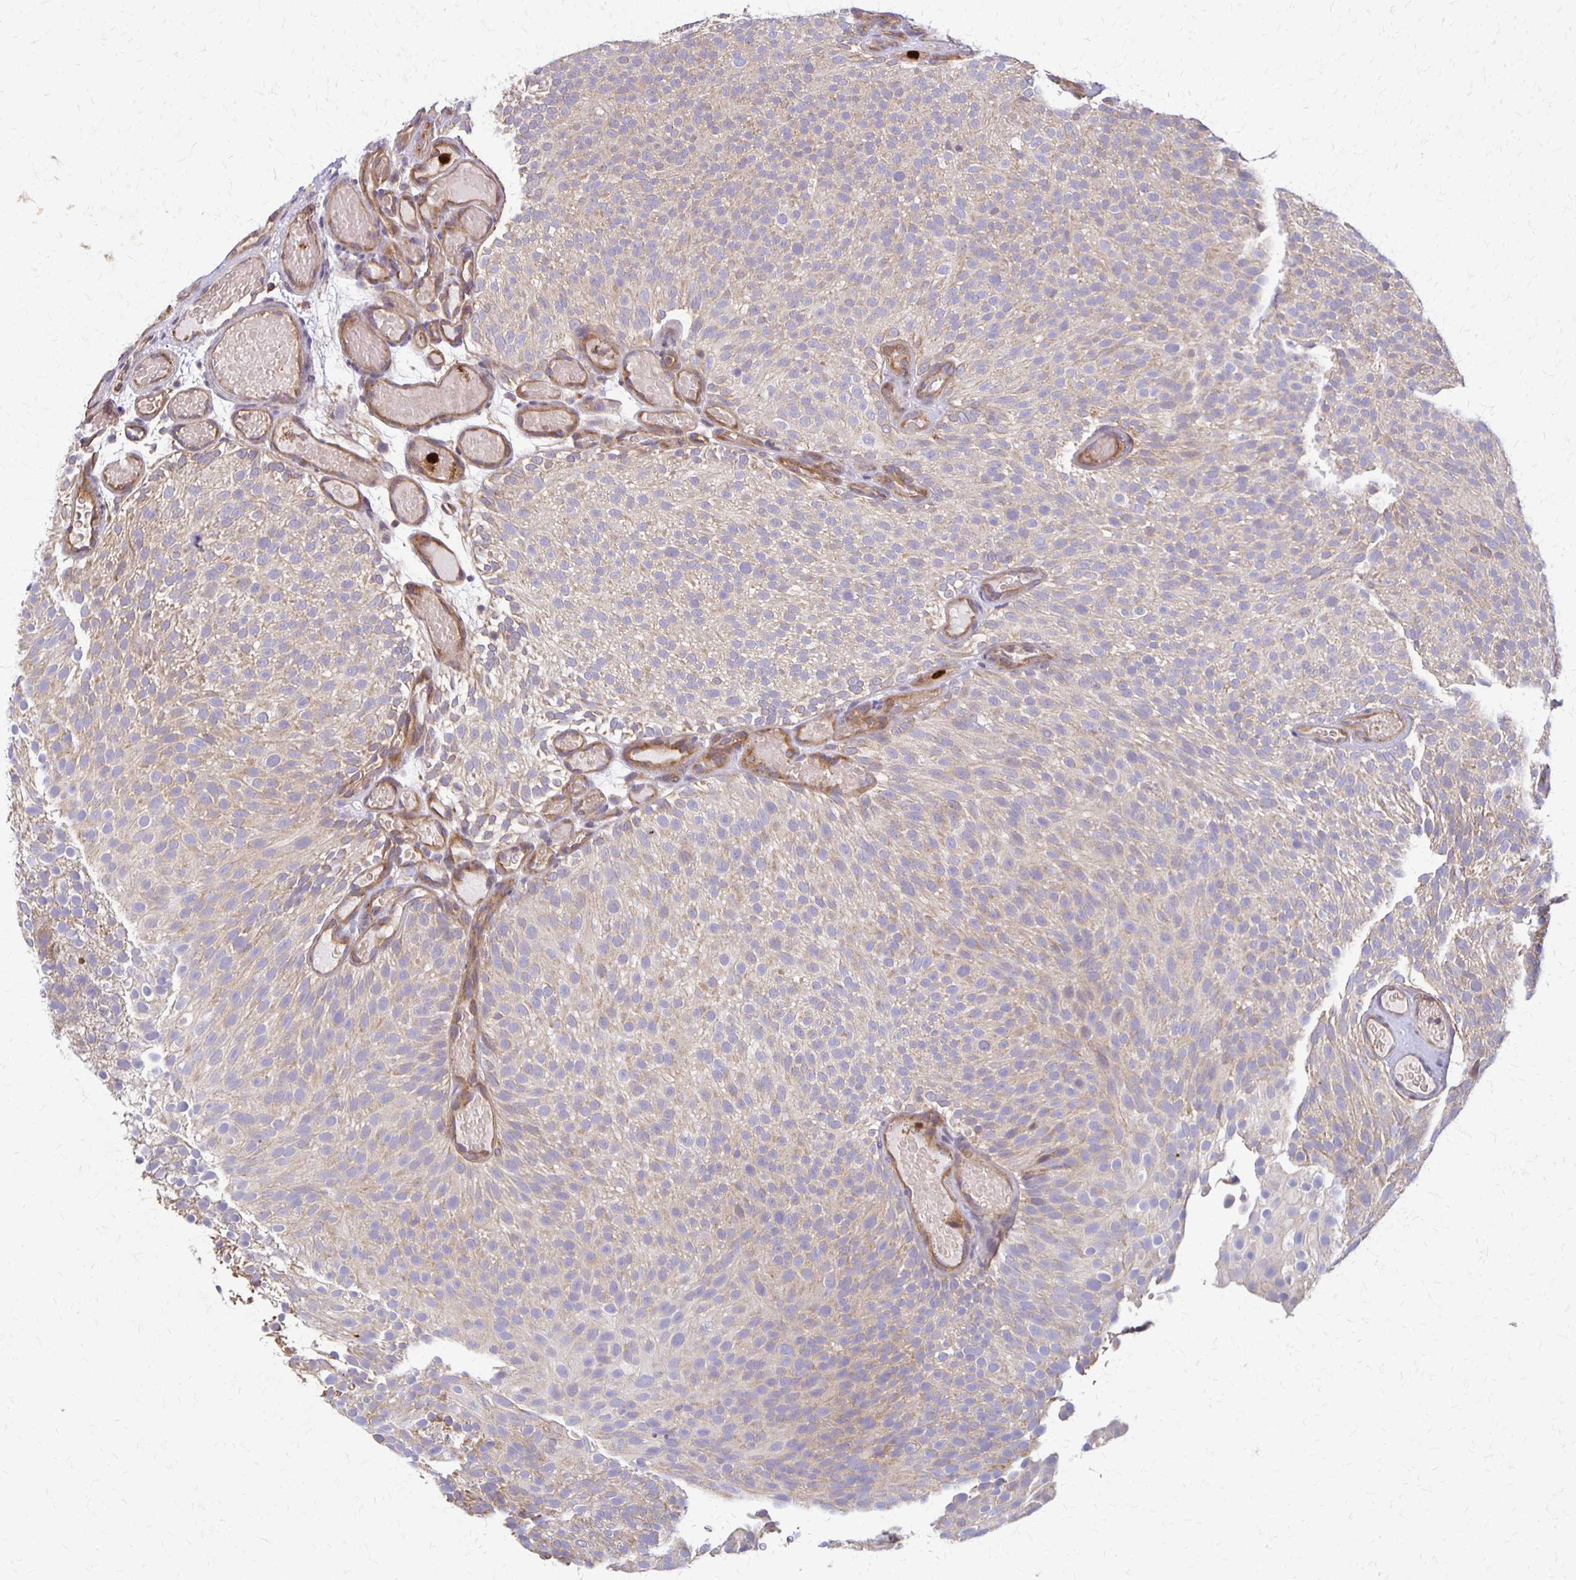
{"staining": {"intensity": "negative", "quantity": "none", "location": "none"}, "tissue": "urothelial cancer", "cell_type": "Tumor cells", "image_type": "cancer", "snomed": [{"axis": "morphology", "description": "Urothelial carcinoma, Low grade"}, {"axis": "topography", "description": "Urinary bladder"}], "caption": "Tumor cells show no significant expression in urothelial carcinoma (low-grade).", "gene": "EIF4EBP2", "patient": {"sex": "male", "age": 78}}